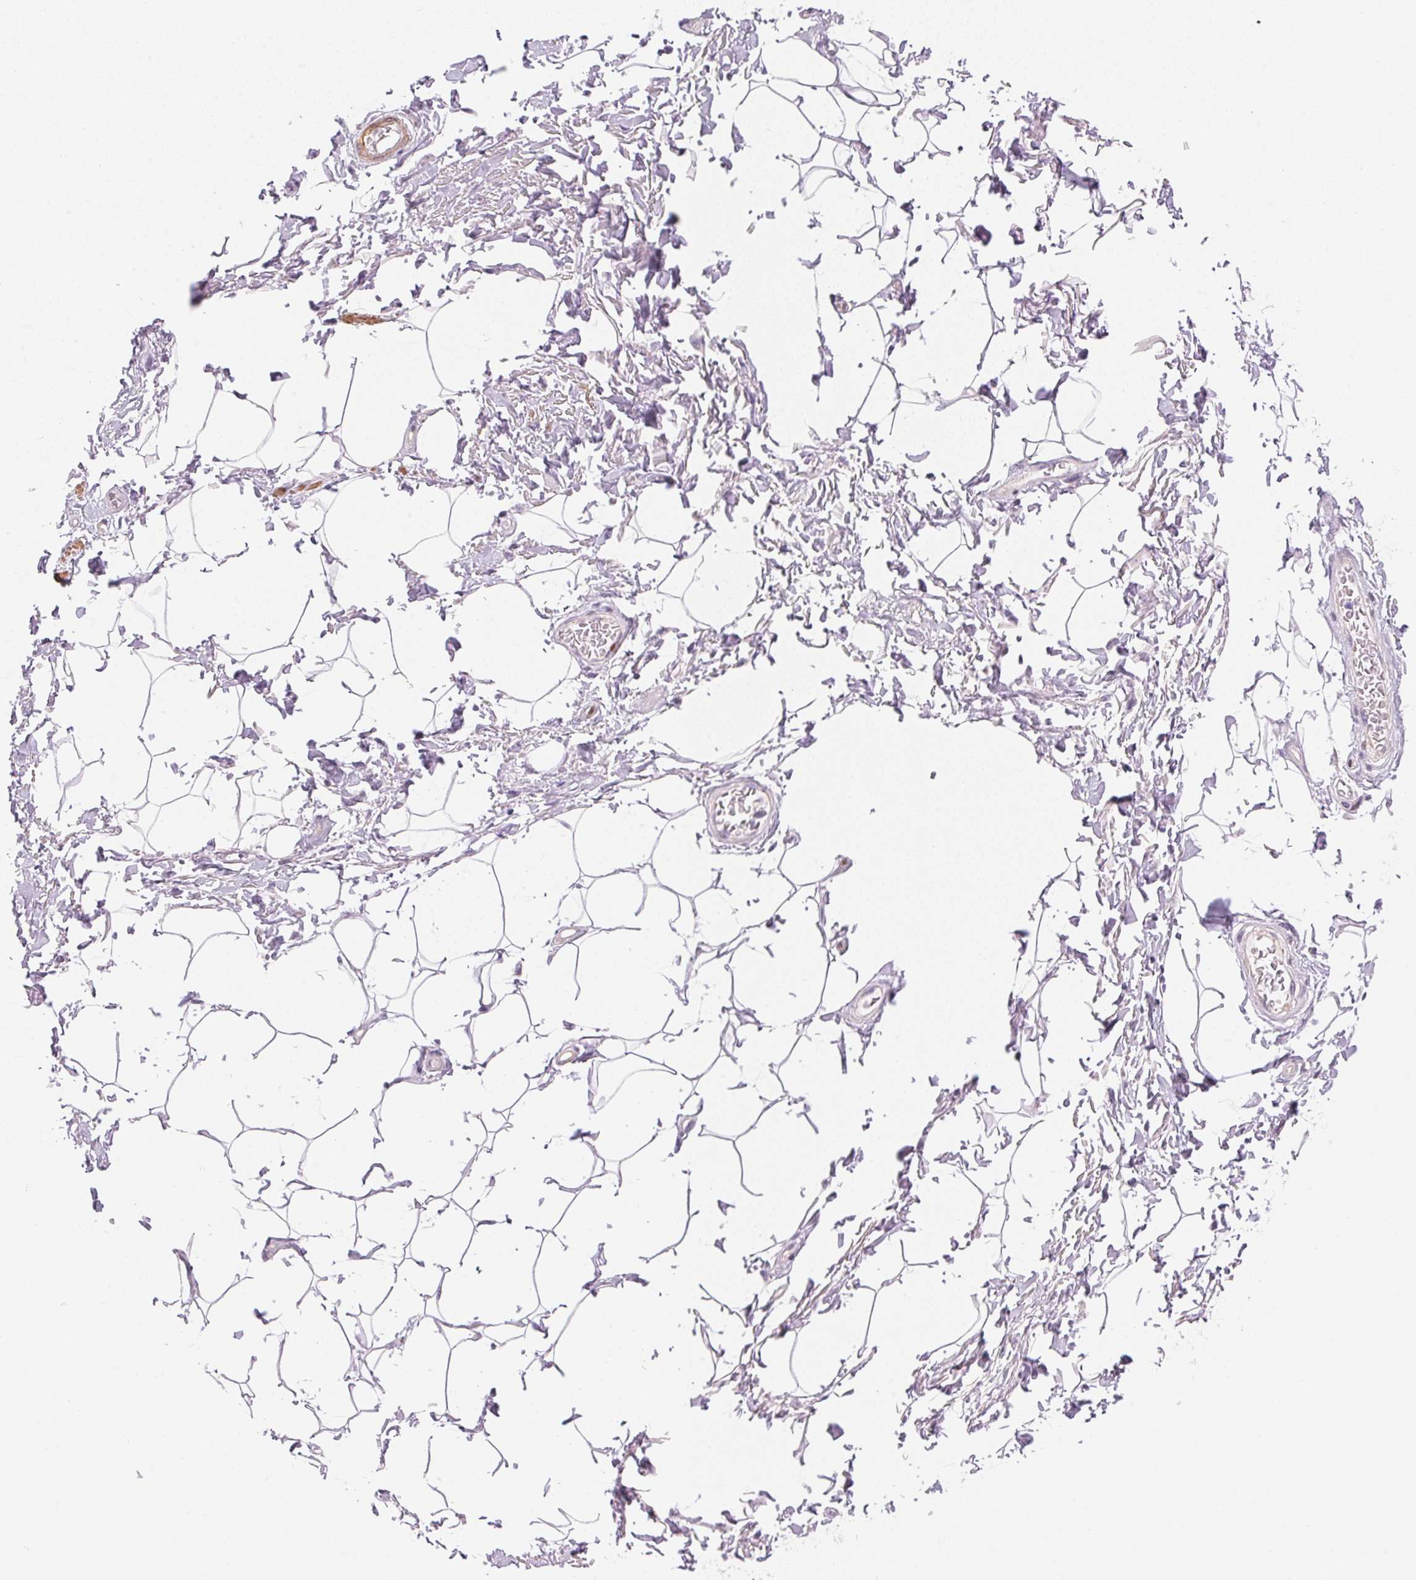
{"staining": {"intensity": "negative", "quantity": "none", "location": "none"}, "tissue": "adipose tissue", "cell_type": "Adipocytes", "image_type": "normal", "snomed": [{"axis": "morphology", "description": "Normal tissue, NOS"}, {"axis": "topography", "description": "Peripheral nerve tissue"}], "caption": "This is an immunohistochemistry (IHC) micrograph of unremarkable human adipose tissue. There is no staining in adipocytes.", "gene": "SMTN", "patient": {"sex": "male", "age": 51}}